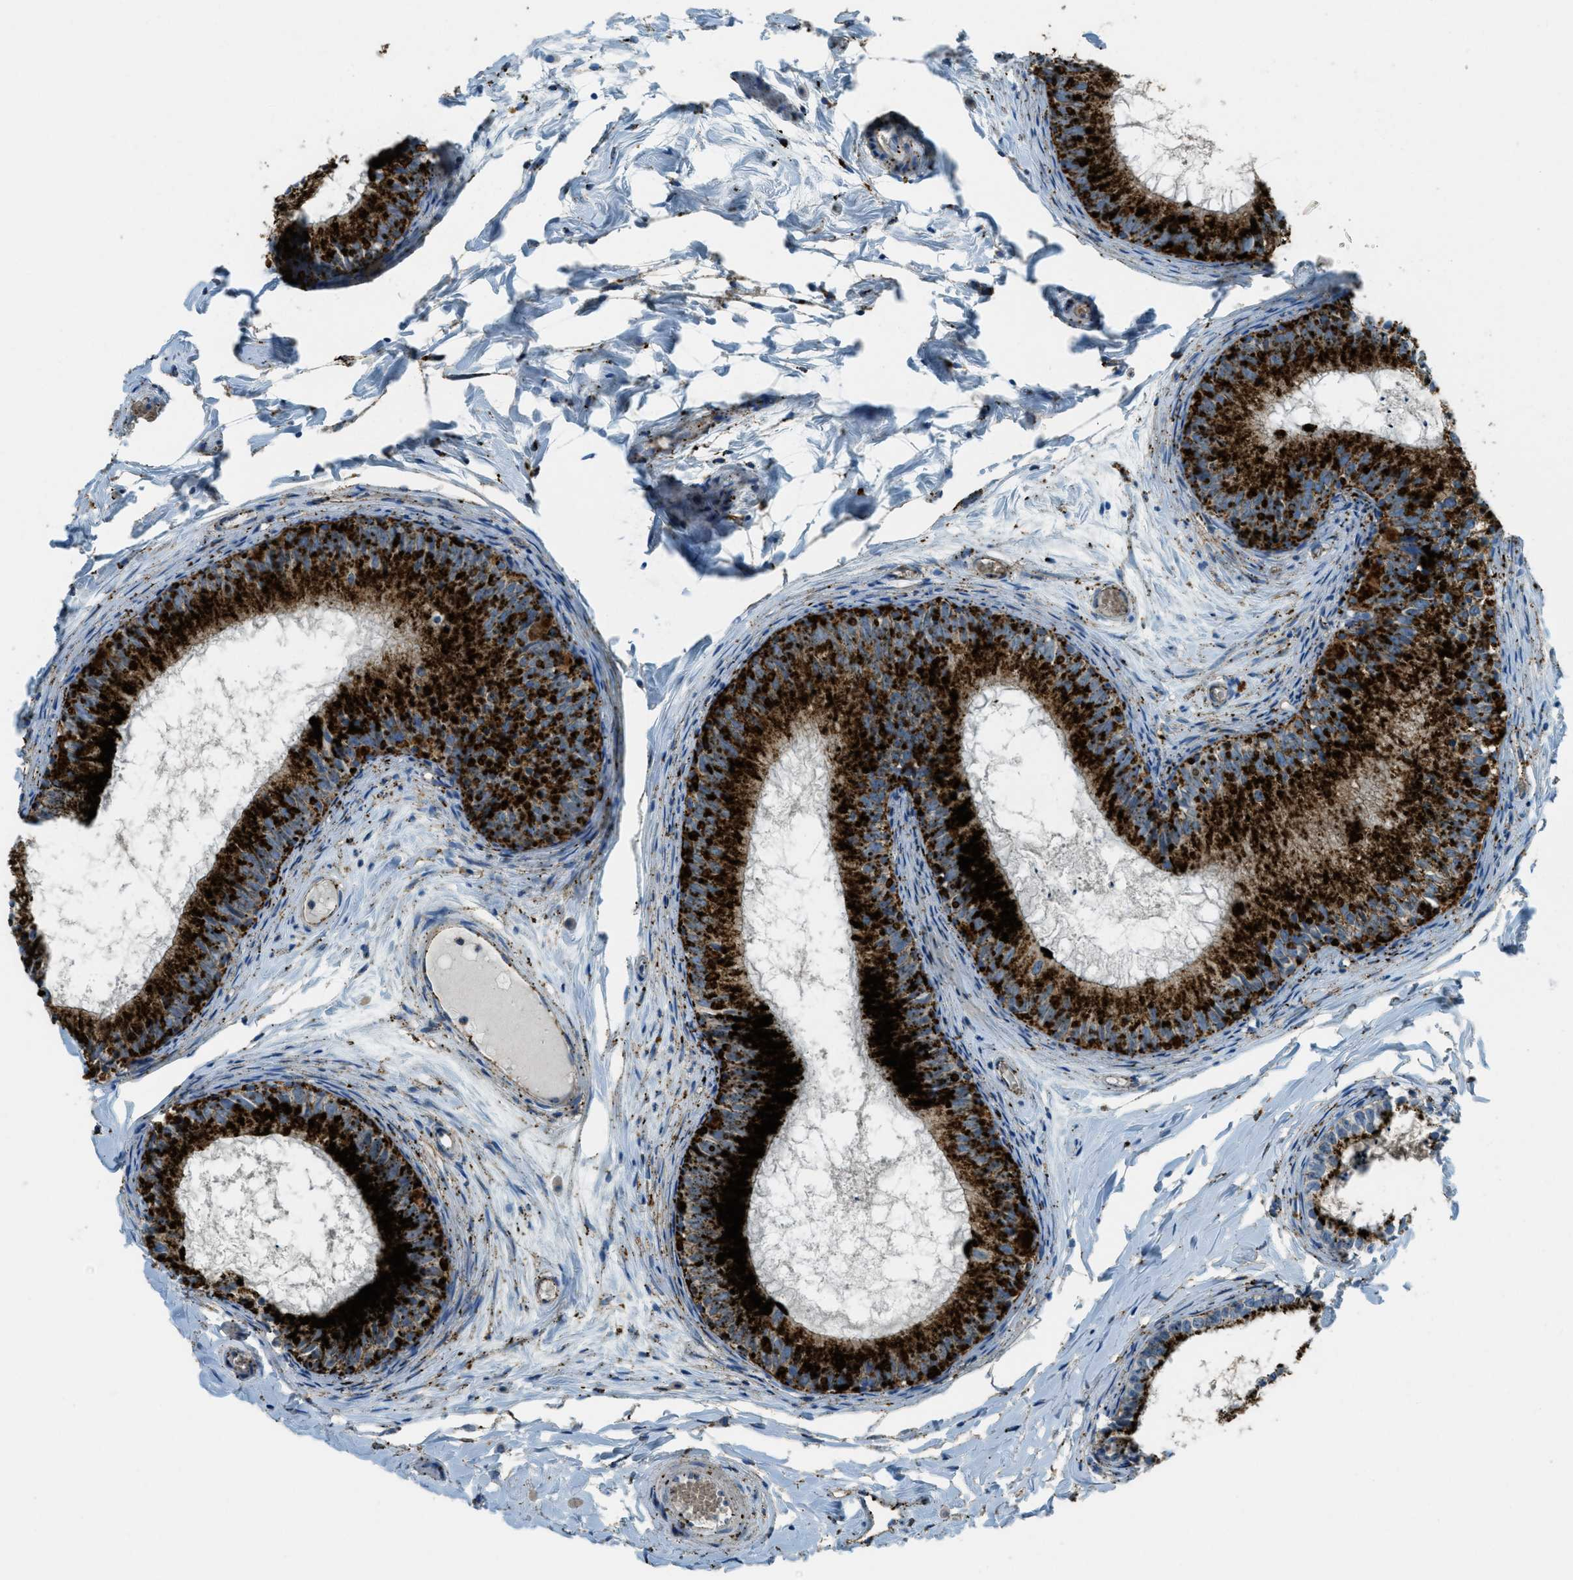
{"staining": {"intensity": "strong", "quantity": ">75%", "location": "cytoplasmic/membranous"}, "tissue": "epididymis", "cell_type": "Glandular cells", "image_type": "normal", "snomed": [{"axis": "morphology", "description": "Normal tissue, NOS"}, {"axis": "topography", "description": "Epididymis"}], "caption": "Immunohistochemistry (IHC) of benign human epididymis displays high levels of strong cytoplasmic/membranous positivity in about >75% of glandular cells. The protein is shown in brown color, while the nuclei are stained blue.", "gene": "SCARB2", "patient": {"sex": "male", "age": 46}}